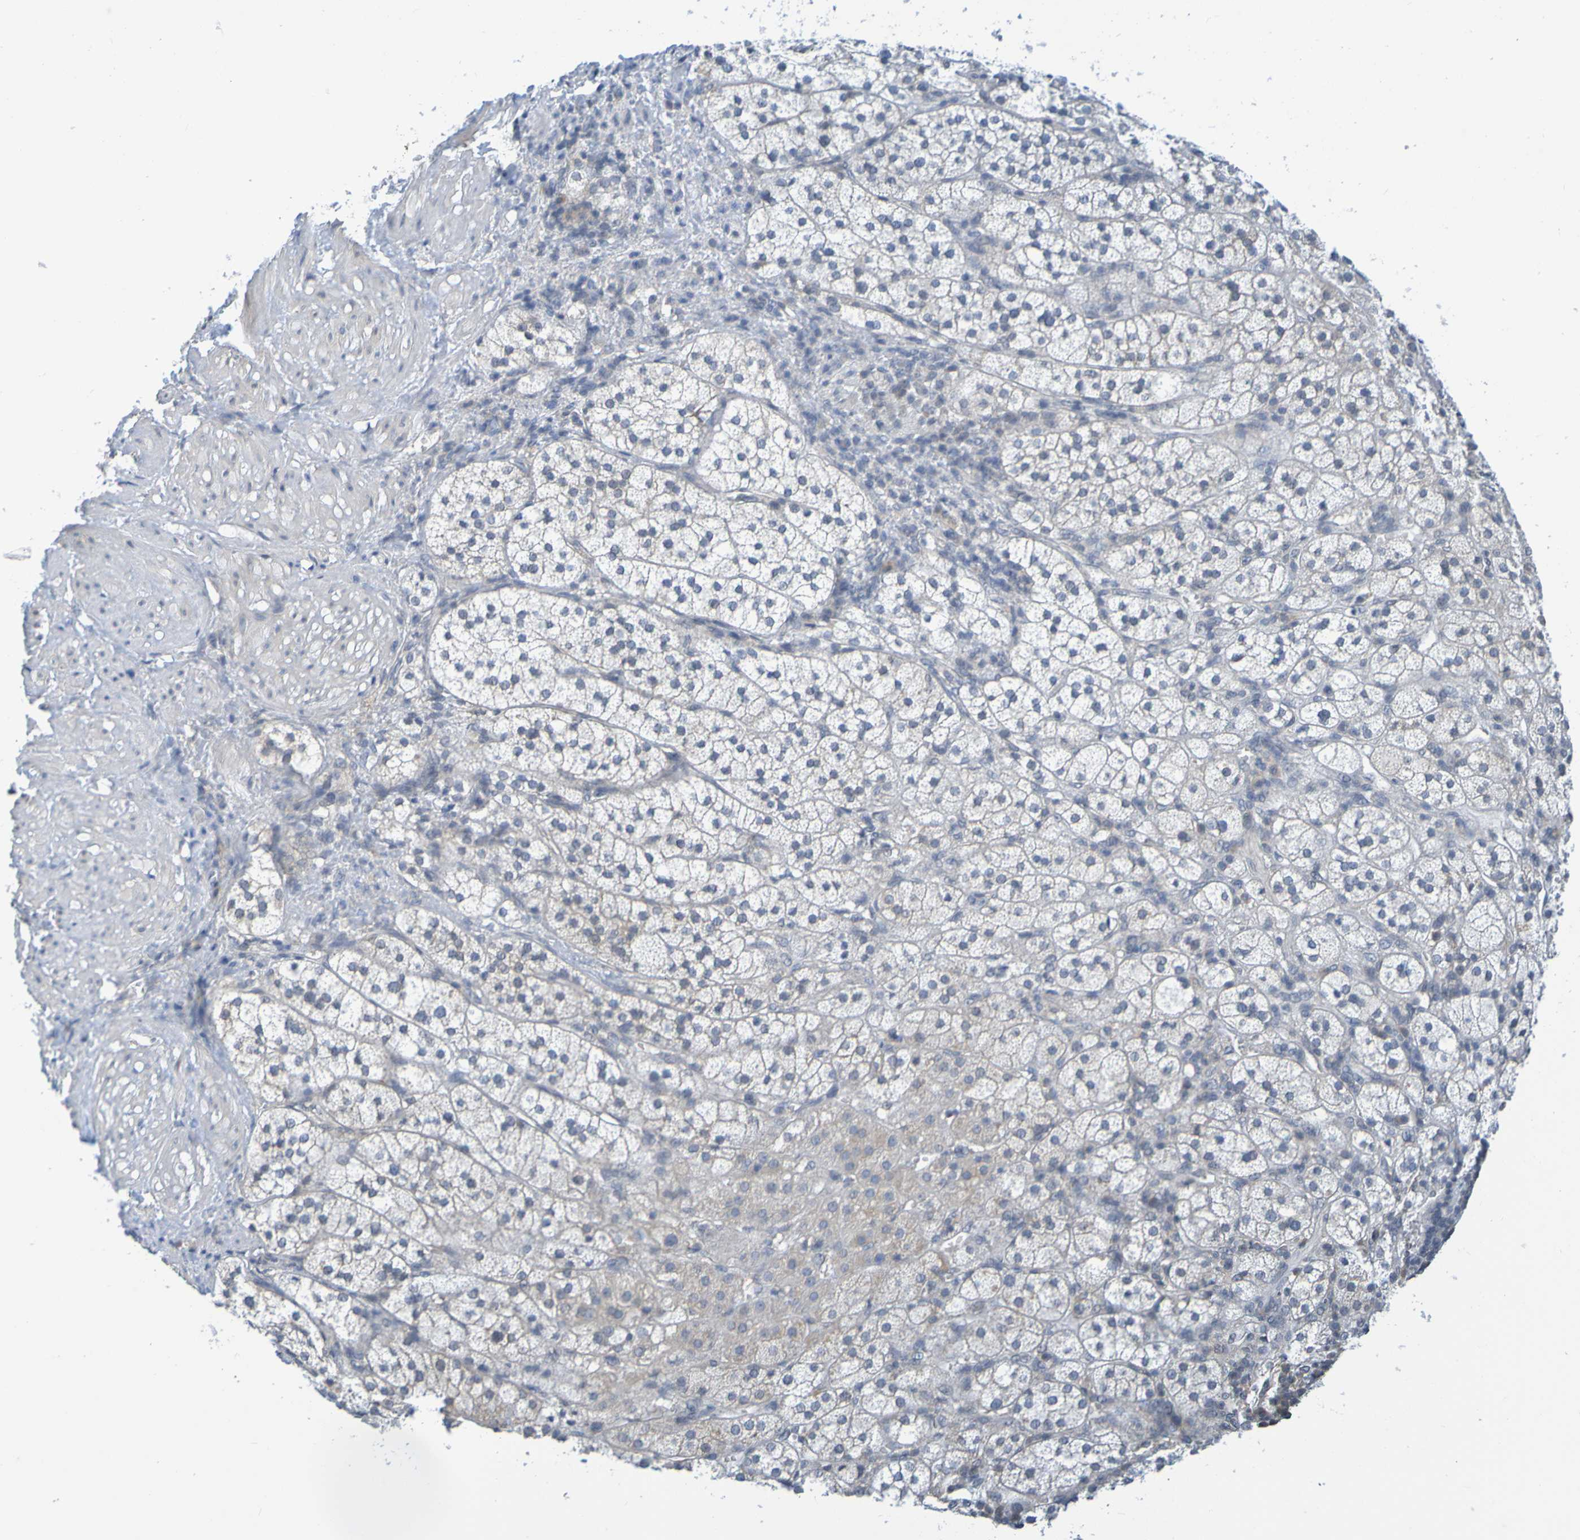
{"staining": {"intensity": "negative", "quantity": "none", "location": "none"}, "tissue": "adrenal gland", "cell_type": "Glandular cells", "image_type": "normal", "snomed": [{"axis": "morphology", "description": "Normal tissue, NOS"}, {"axis": "topography", "description": "Adrenal gland"}], "caption": "Glandular cells show no significant expression in benign adrenal gland.", "gene": "C3AR1", "patient": {"sex": "male", "age": 56}}